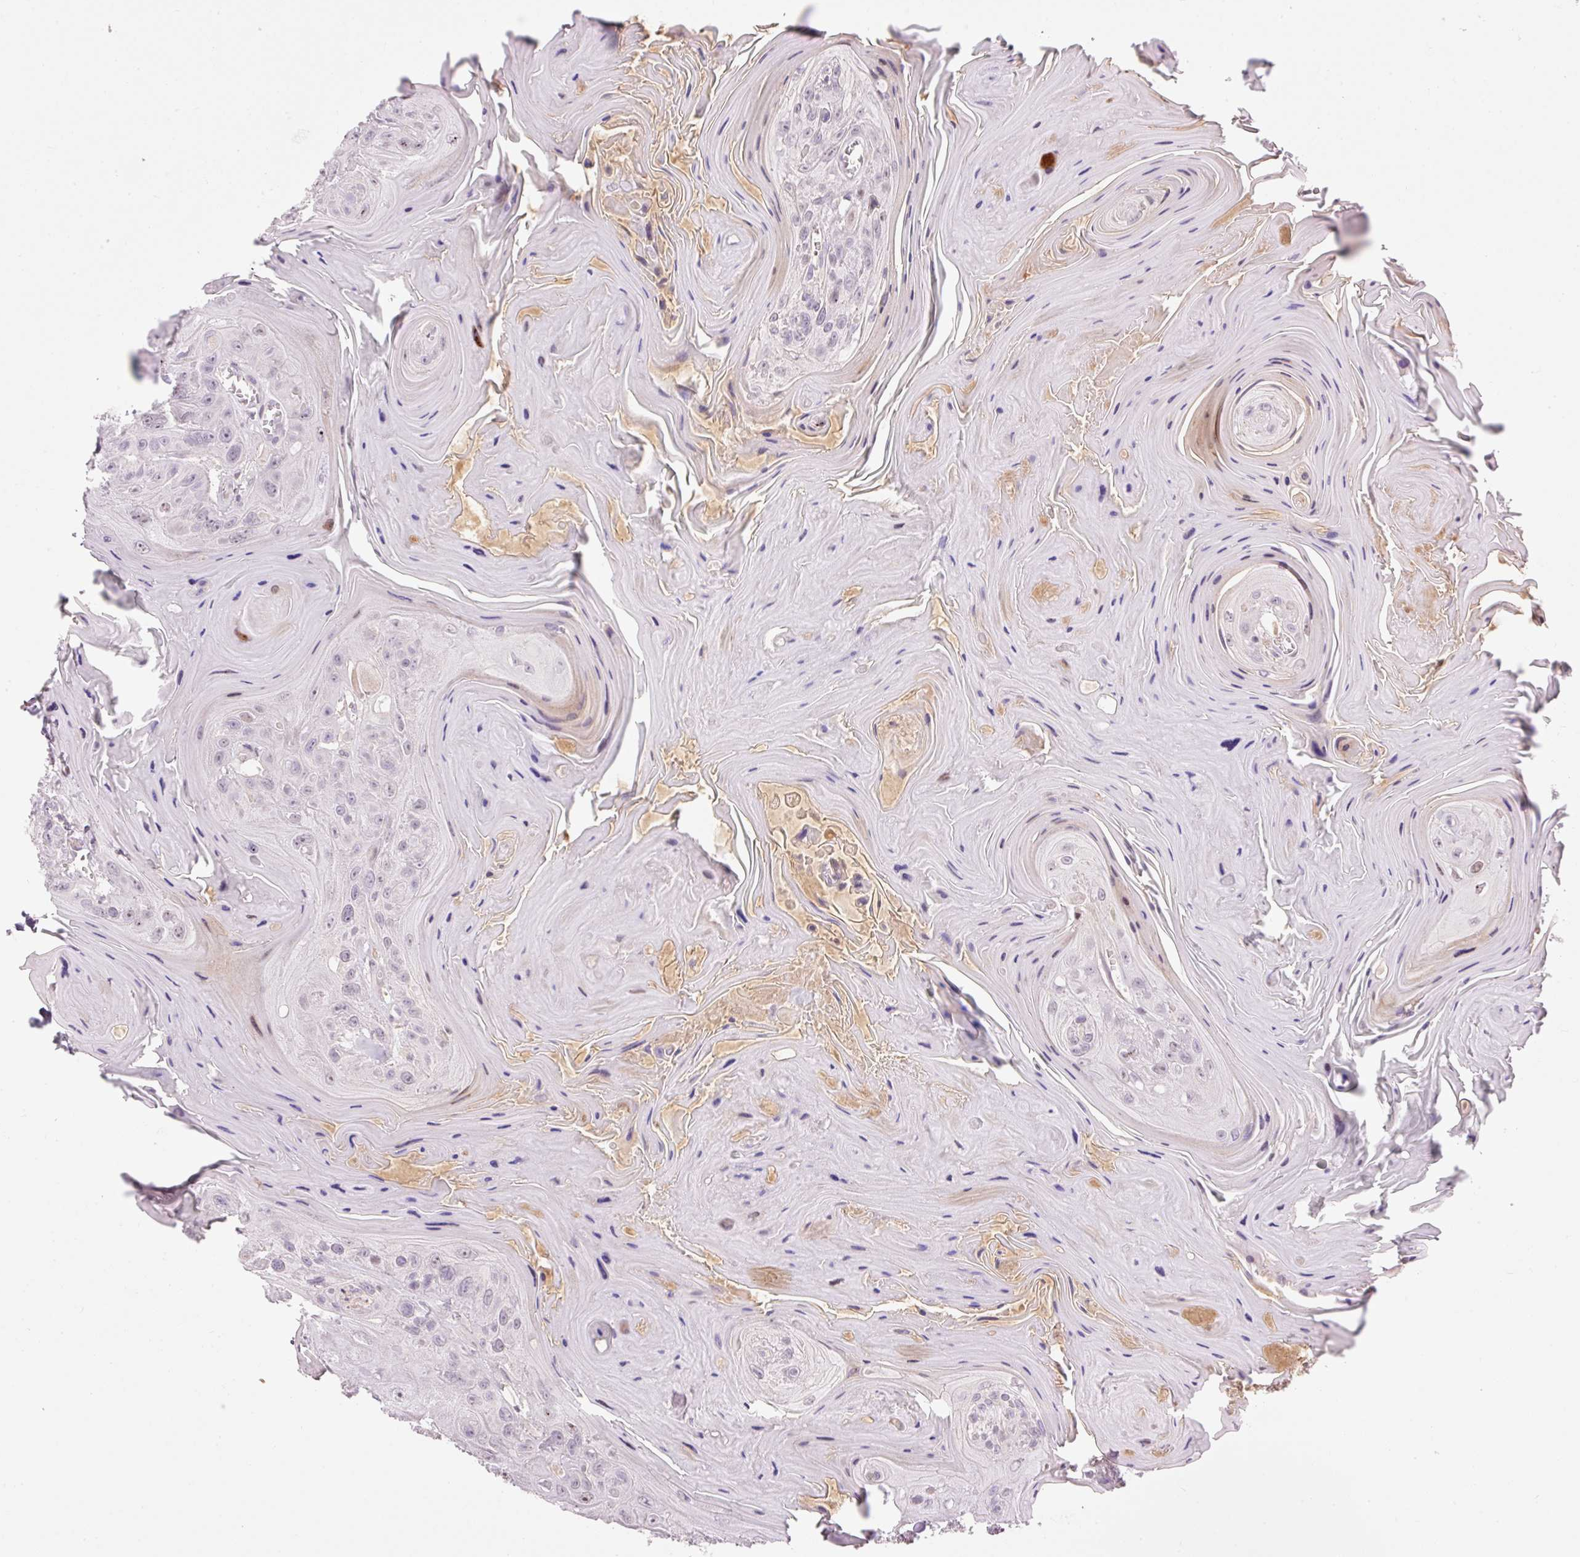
{"staining": {"intensity": "negative", "quantity": "none", "location": "none"}, "tissue": "head and neck cancer", "cell_type": "Tumor cells", "image_type": "cancer", "snomed": [{"axis": "morphology", "description": "Squamous cell carcinoma, NOS"}, {"axis": "topography", "description": "Head-Neck"}], "caption": "This photomicrograph is of head and neck cancer (squamous cell carcinoma) stained with immunohistochemistry to label a protein in brown with the nuclei are counter-stained blue. There is no staining in tumor cells.", "gene": "HNF1A", "patient": {"sex": "female", "age": 59}}